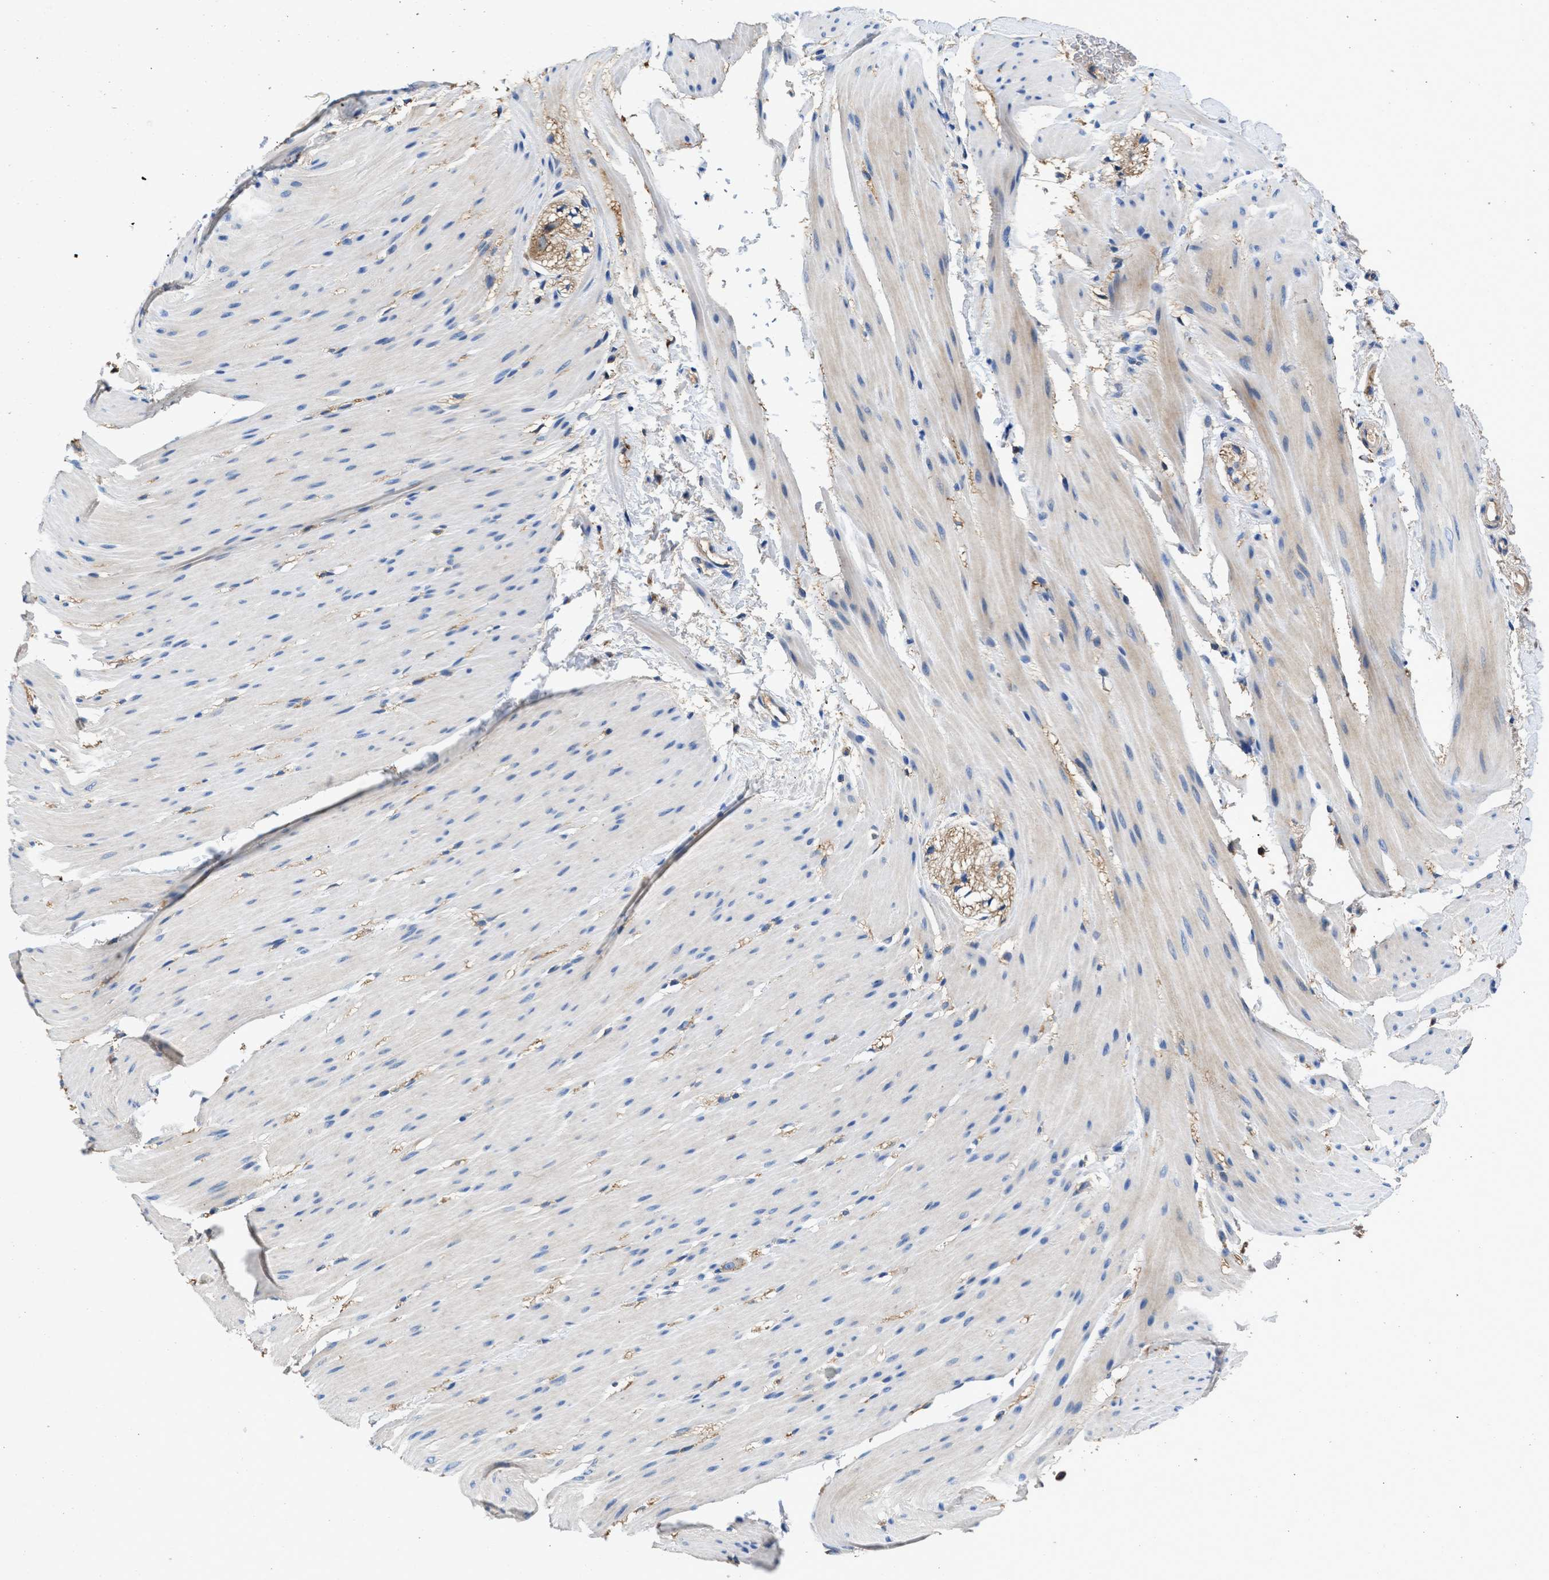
{"staining": {"intensity": "moderate", "quantity": "25%-75%", "location": "cytoplasmic/membranous"}, "tissue": "smooth muscle", "cell_type": "Smooth muscle cells", "image_type": "normal", "snomed": [{"axis": "morphology", "description": "Normal tissue, NOS"}, {"axis": "topography", "description": "Smooth muscle"}, {"axis": "topography", "description": "Colon"}], "caption": "IHC histopathology image of unremarkable human smooth muscle stained for a protein (brown), which exhibits medium levels of moderate cytoplasmic/membranous positivity in approximately 25%-75% of smooth muscle cells.", "gene": "KCNQ4", "patient": {"sex": "male", "age": 67}}